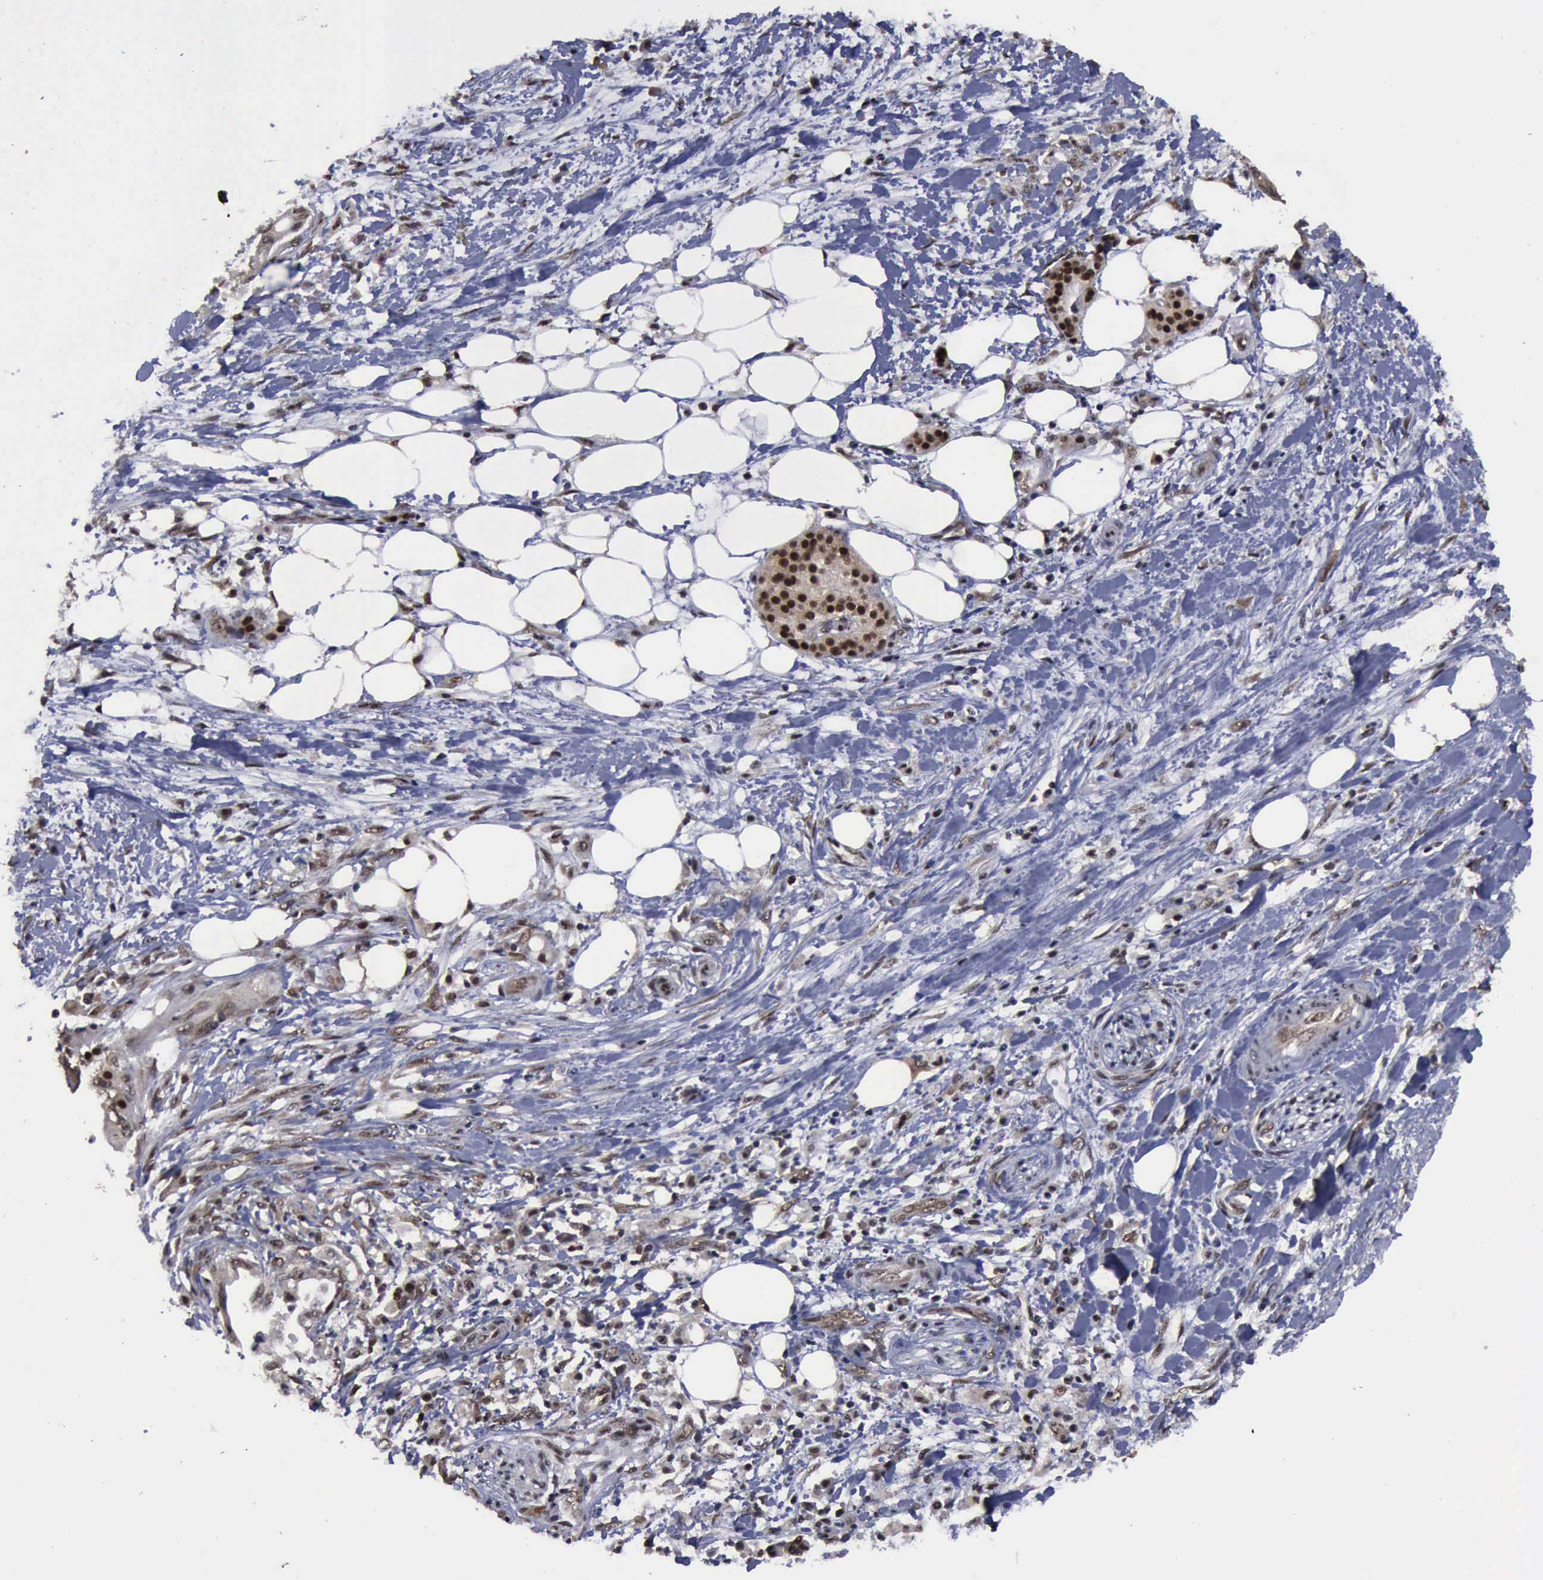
{"staining": {"intensity": "strong", "quantity": ">75%", "location": "cytoplasmic/membranous,nuclear"}, "tissue": "pancreatic cancer", "cell_type": "Tumor cells", "image_type": "cancer", "snomed": [{"axis": "morphology", "description": "Adenocarcinoma, NOS"}, {"axis": "topography", "description": "Pancreas"}], "caption": "Immunohistochemical staining of human adenocarcinoma (pancreatic) exhibits high levels of strong cytoplasmic/membranous and nuclear protein expression in about >75% of tumor cells. The staining was performed using DAB (3,3'-diaminobenzidine), with brown indicating positive protein expression. Nuclei are stained blue with hematoxylin.", "gene": "RTCB", "patient": {"sex": "female", "age": 66}}